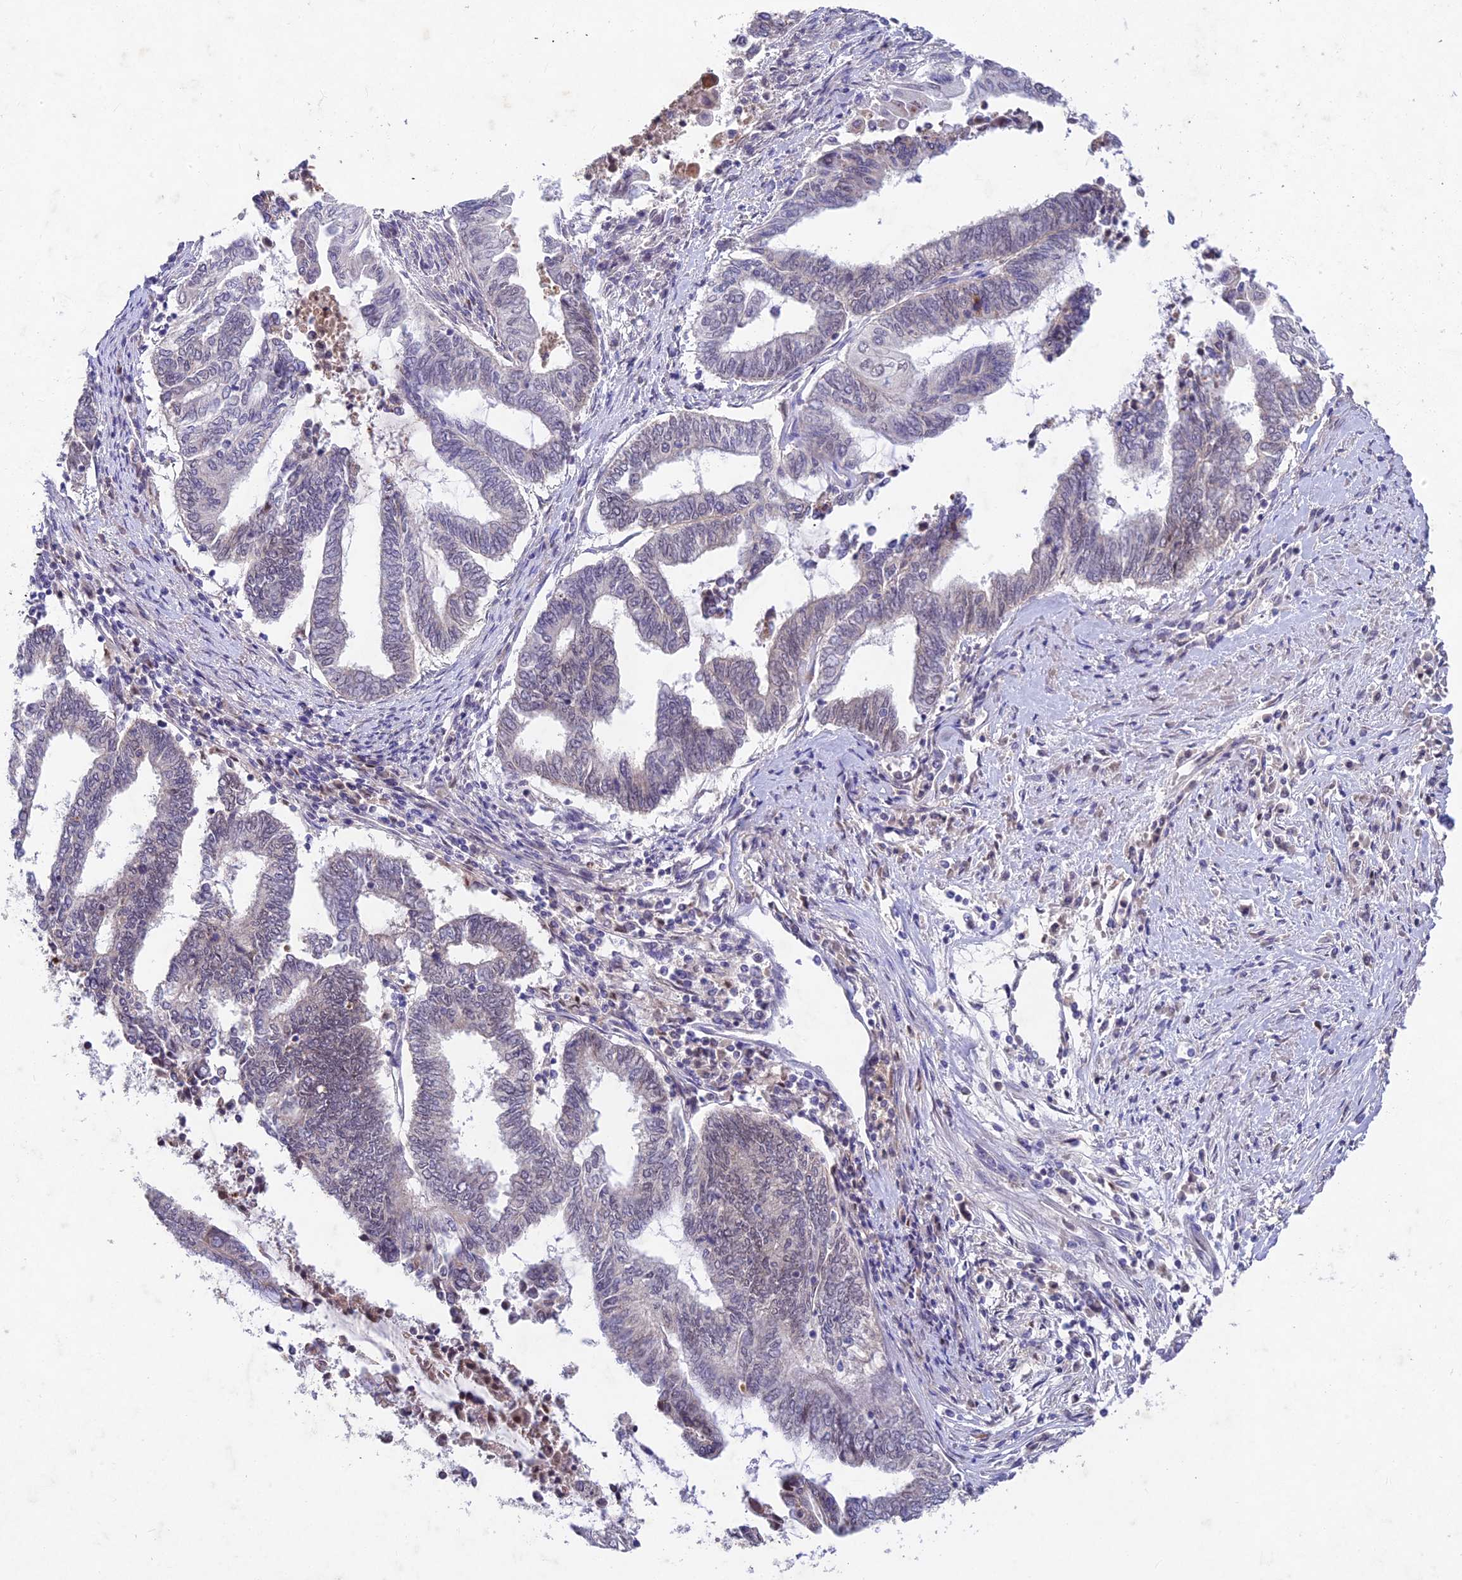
{"staining": {"intensity": "negative", "quantity": "none", "location": "none"}, "tissue": "endometrial cancer", "cell_type": "Tumor cells", "image_type": "cancer", "snomed": [{"axis": "morphology", "description": "Adenocarcinoma, NOS"}, {"axis": "topography", "description": "Uterus"}, {"axis": "topography", "description": "Endometrium"}], "caption": "DAB immunohistochemical staining of human endometrial cancer (adenocarcinoma) reveals no significant expression in tumor cells.", "gene": "RAVER1", "patient": {"sex": "female", "age": 70}}